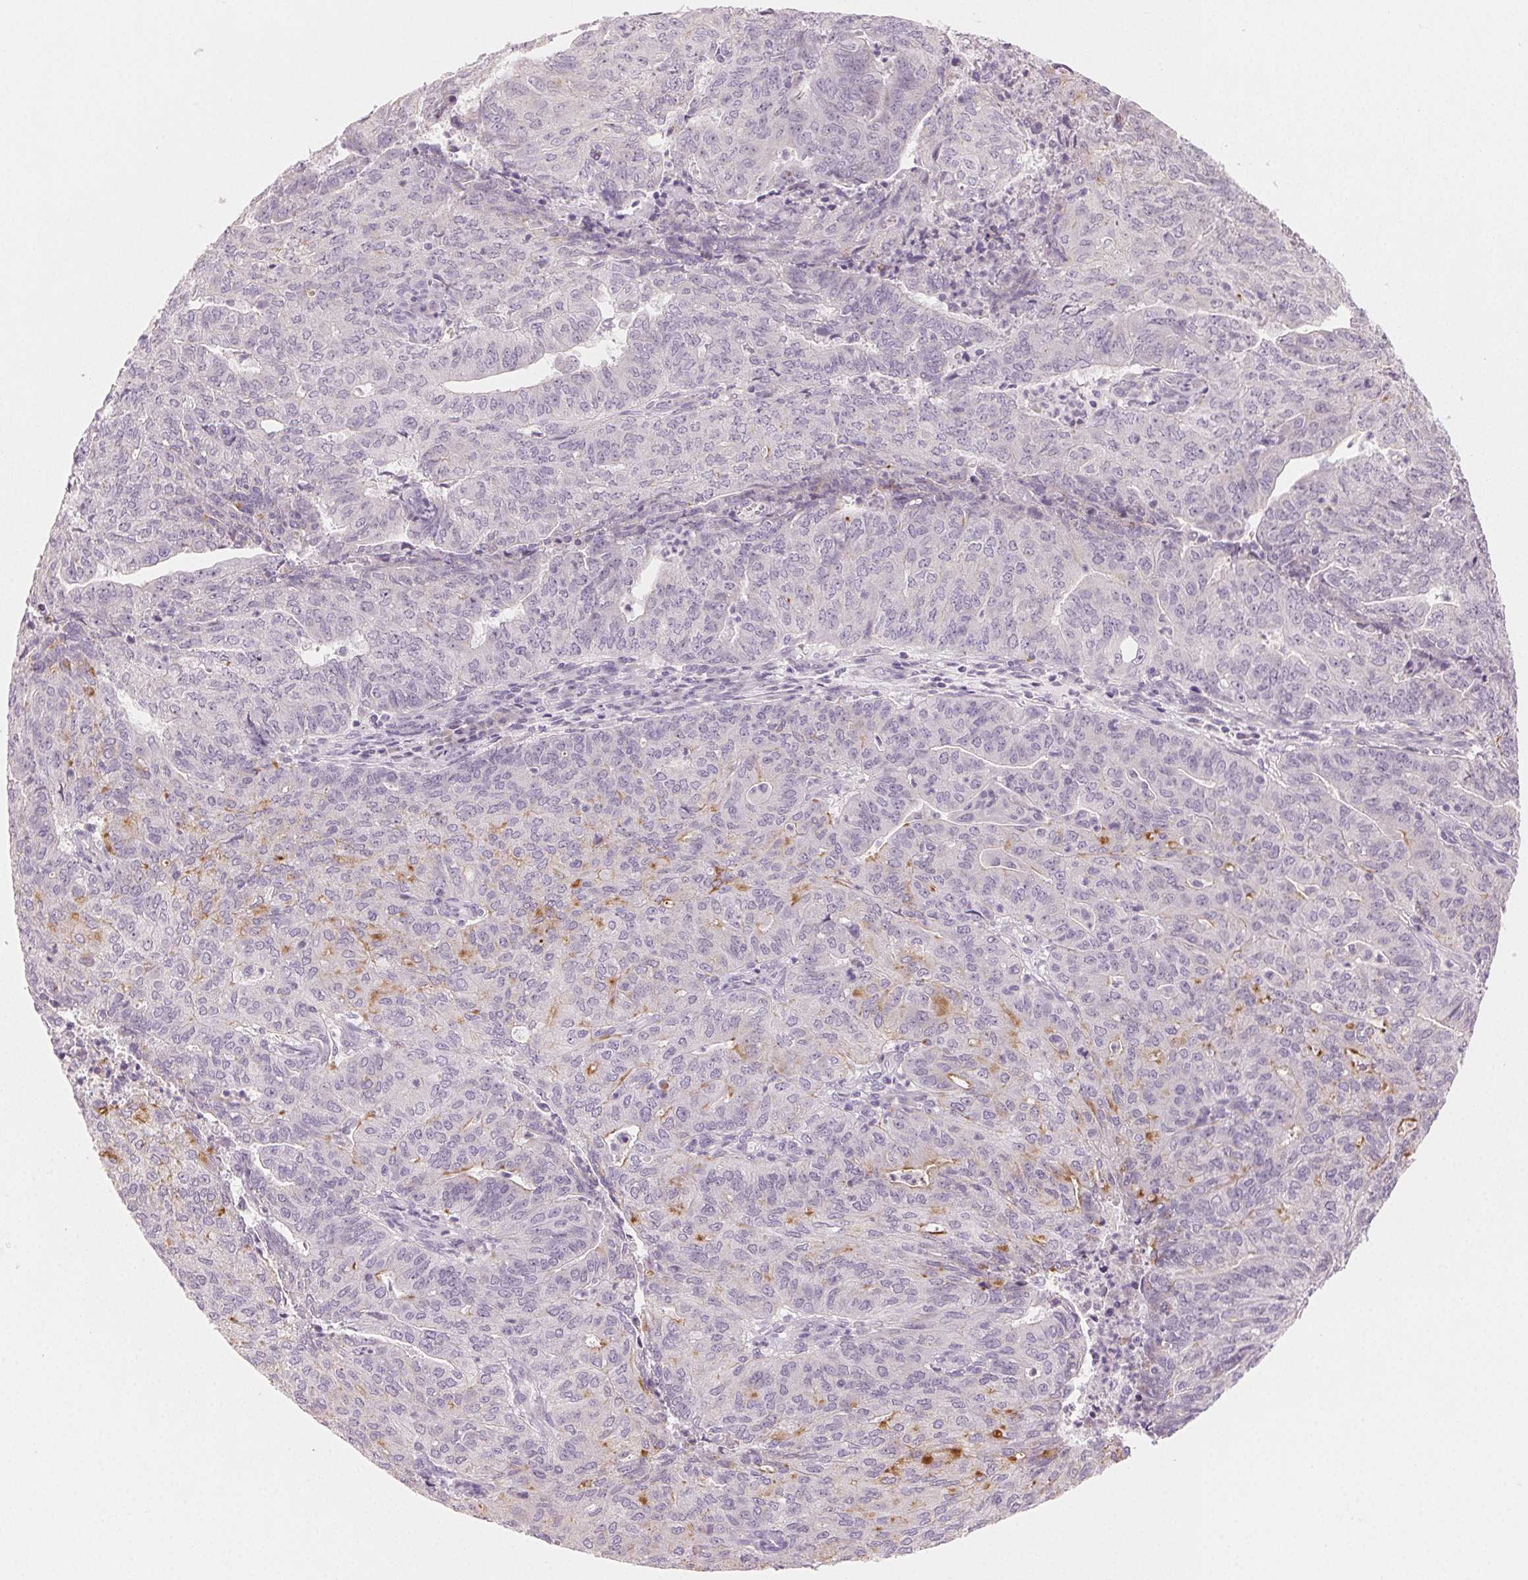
{"staining": {"intensity": "negative", "quantity": "none", "location": "none"}, "tissue": "endometrial cancer", "cell_type": "Tumor cells", "image_type": "cancer", "snomed": [{"axis": "morphology", "description": "Adenocarcinoma, NOS"}, {"axis": "topography", "description": "Endometrium"}], "caption": "This is an immunohistochemistry micrograph of adenocarcinoma (endometrial). There is no expression in tumor cells.", "gene": "MYBL1", "patient": {"sex": "female", "age": 82}}